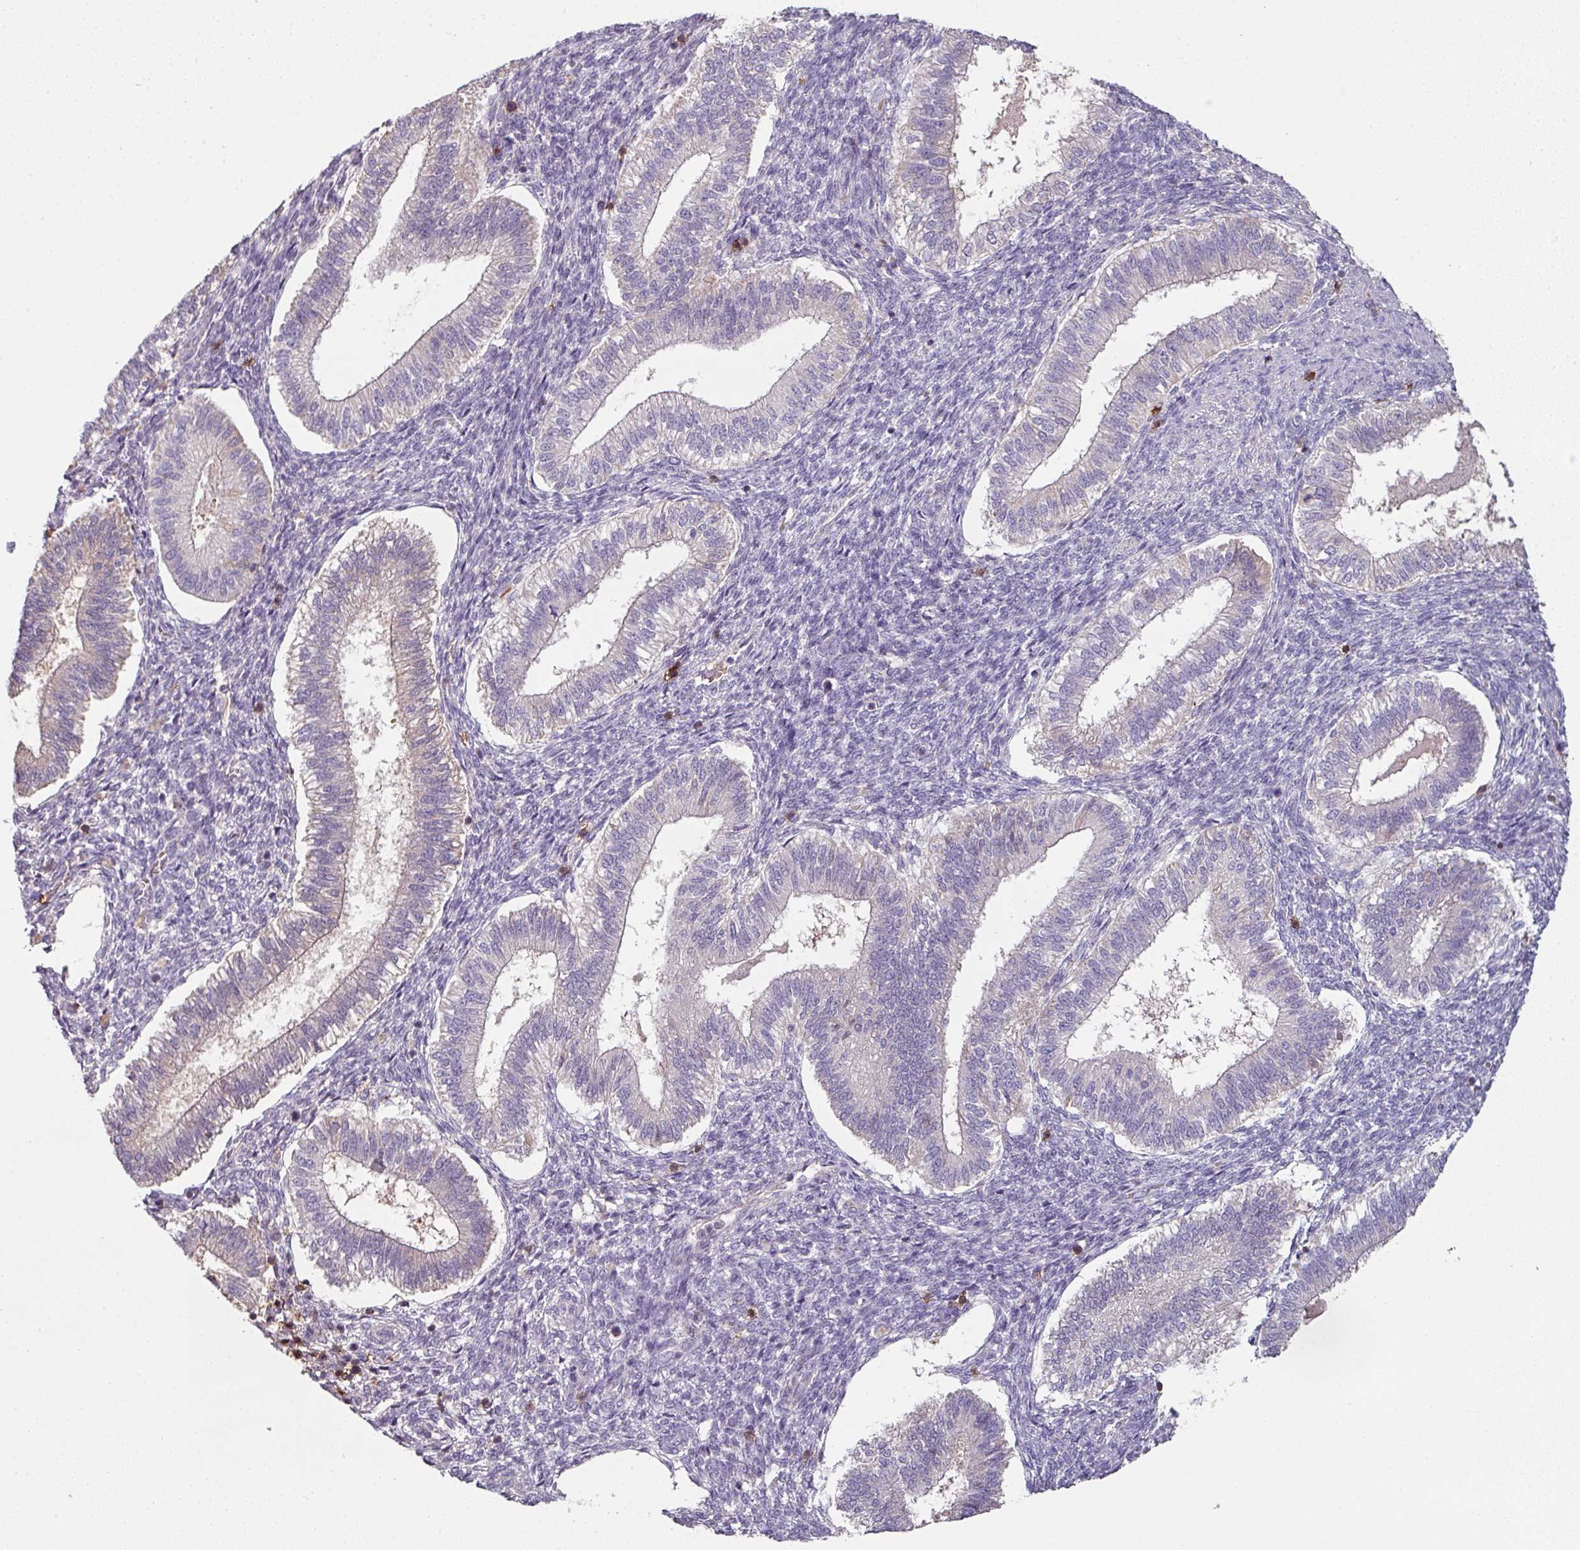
{"staining": {"intensity": "negative", "quantity": "none", "location": "none"}, "tissue": "endometrium", "cell_type": "Cells in endometrial stroma", "image_type": "normal", "snomed": [{"axis": "morphology", "description": "Normal tissue, NOS"}, {"axis": "topography", "description": "Endometrium"}], "caption": "DAB immunohistochemical staining of unremarkable endometrium exhibits no significant staining in cells in endometrial stroma.", "gene": "CD3G", "patient": {"sex": "female", "age": 25}}